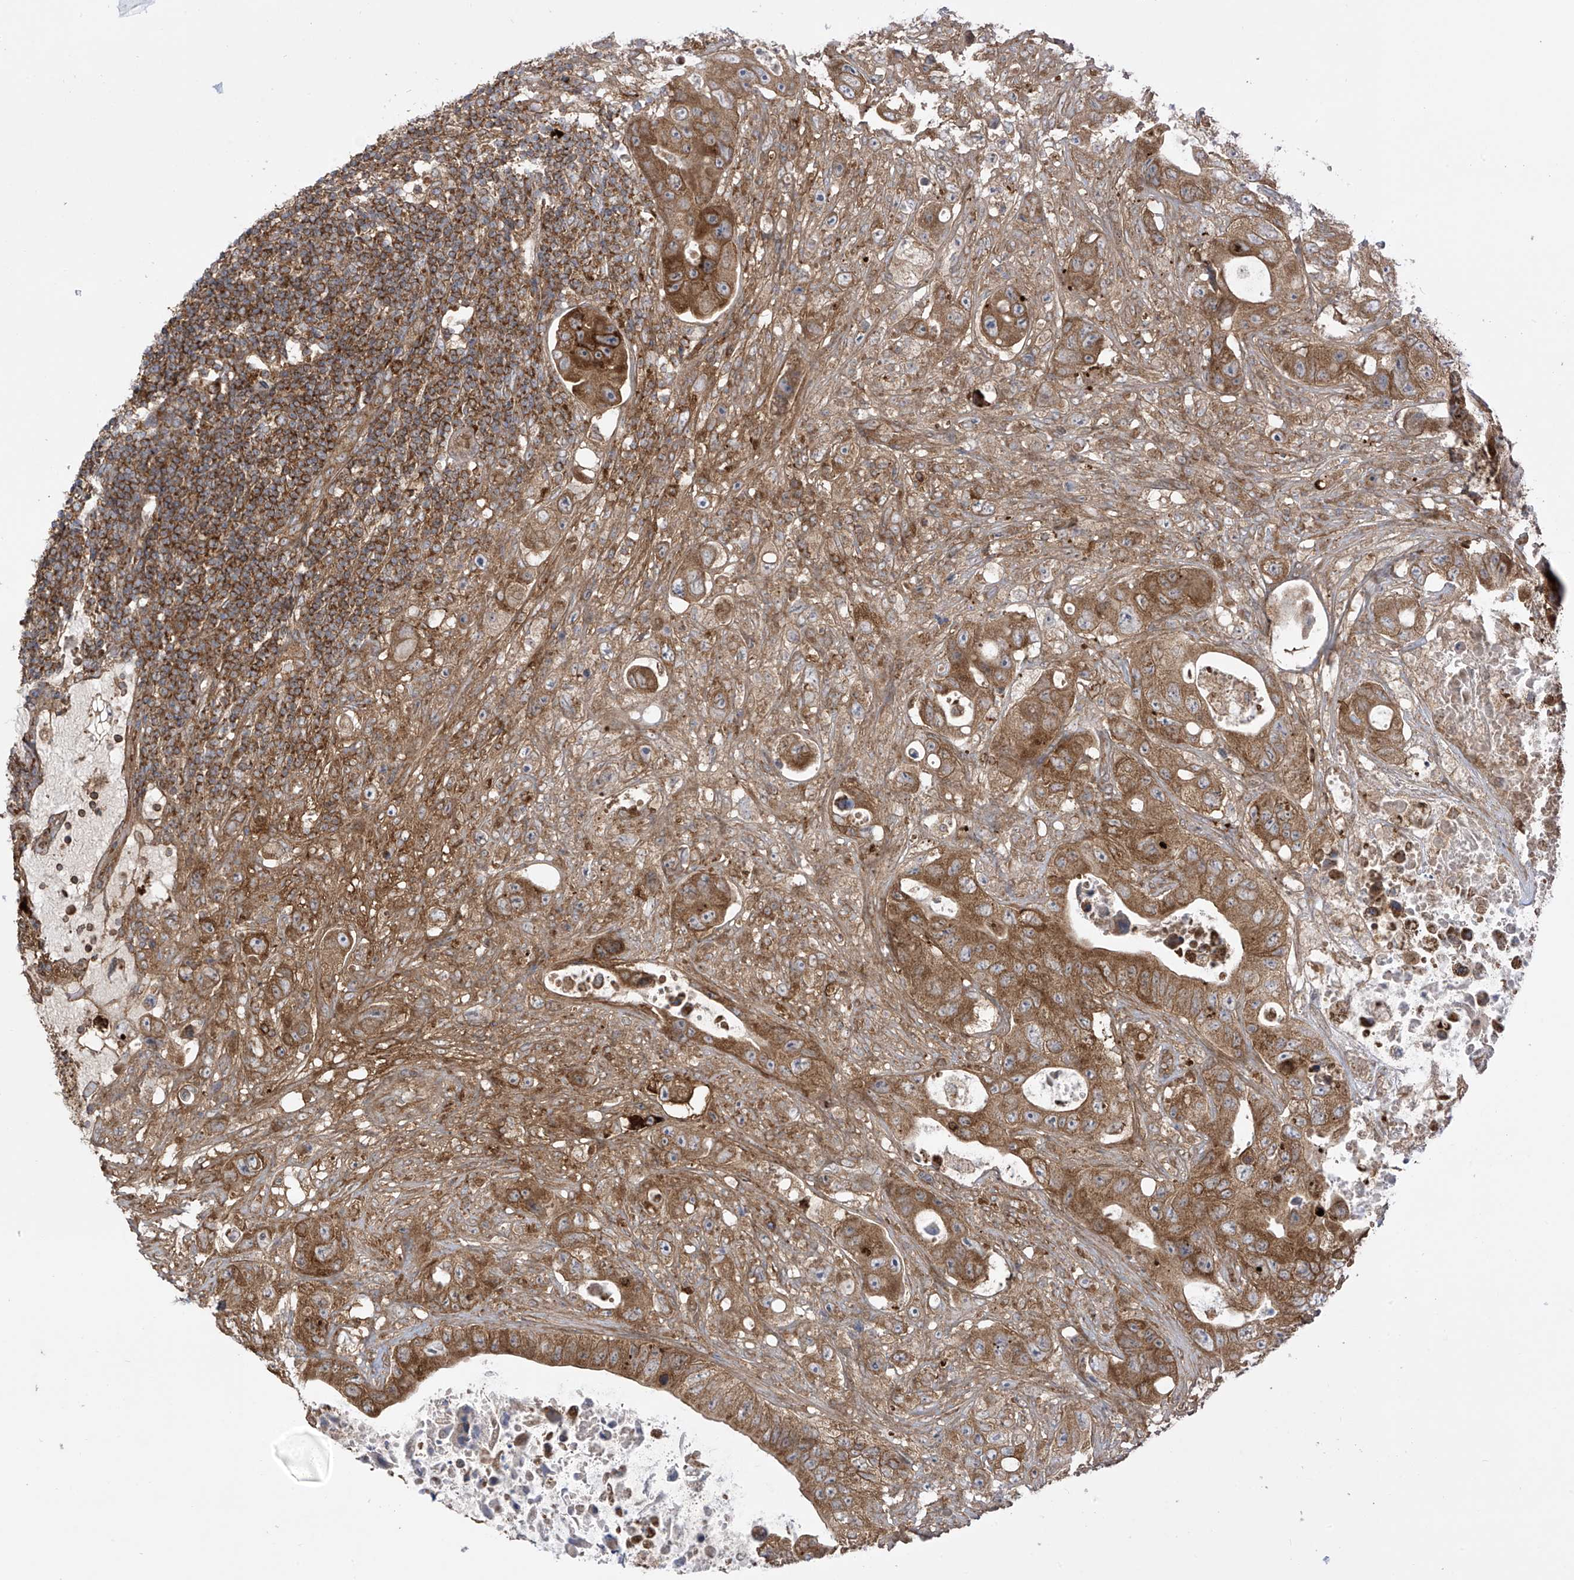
{"staining": {"intensity": "moderate", "quantity": ">75%", "location": "cytoplasmic/membranous"}, "tissue": "colorectal cancer", "cell_type": "Tumor cells", "image_type": "cancer", "snomed": [{"axis": "morphology", "description": "Adenocarcinoma, NOS"}, {"axis": "topography", "description": "Colon"}], "caption": "There is medium levels of moderate cytoplasmic/membranous positivity in tumor cells of colorectal cancer, as demonstrated by immunohistochemical staining (brown color).", "gene": "REPS1", "patient": {"sex": "female", "age": 46}}